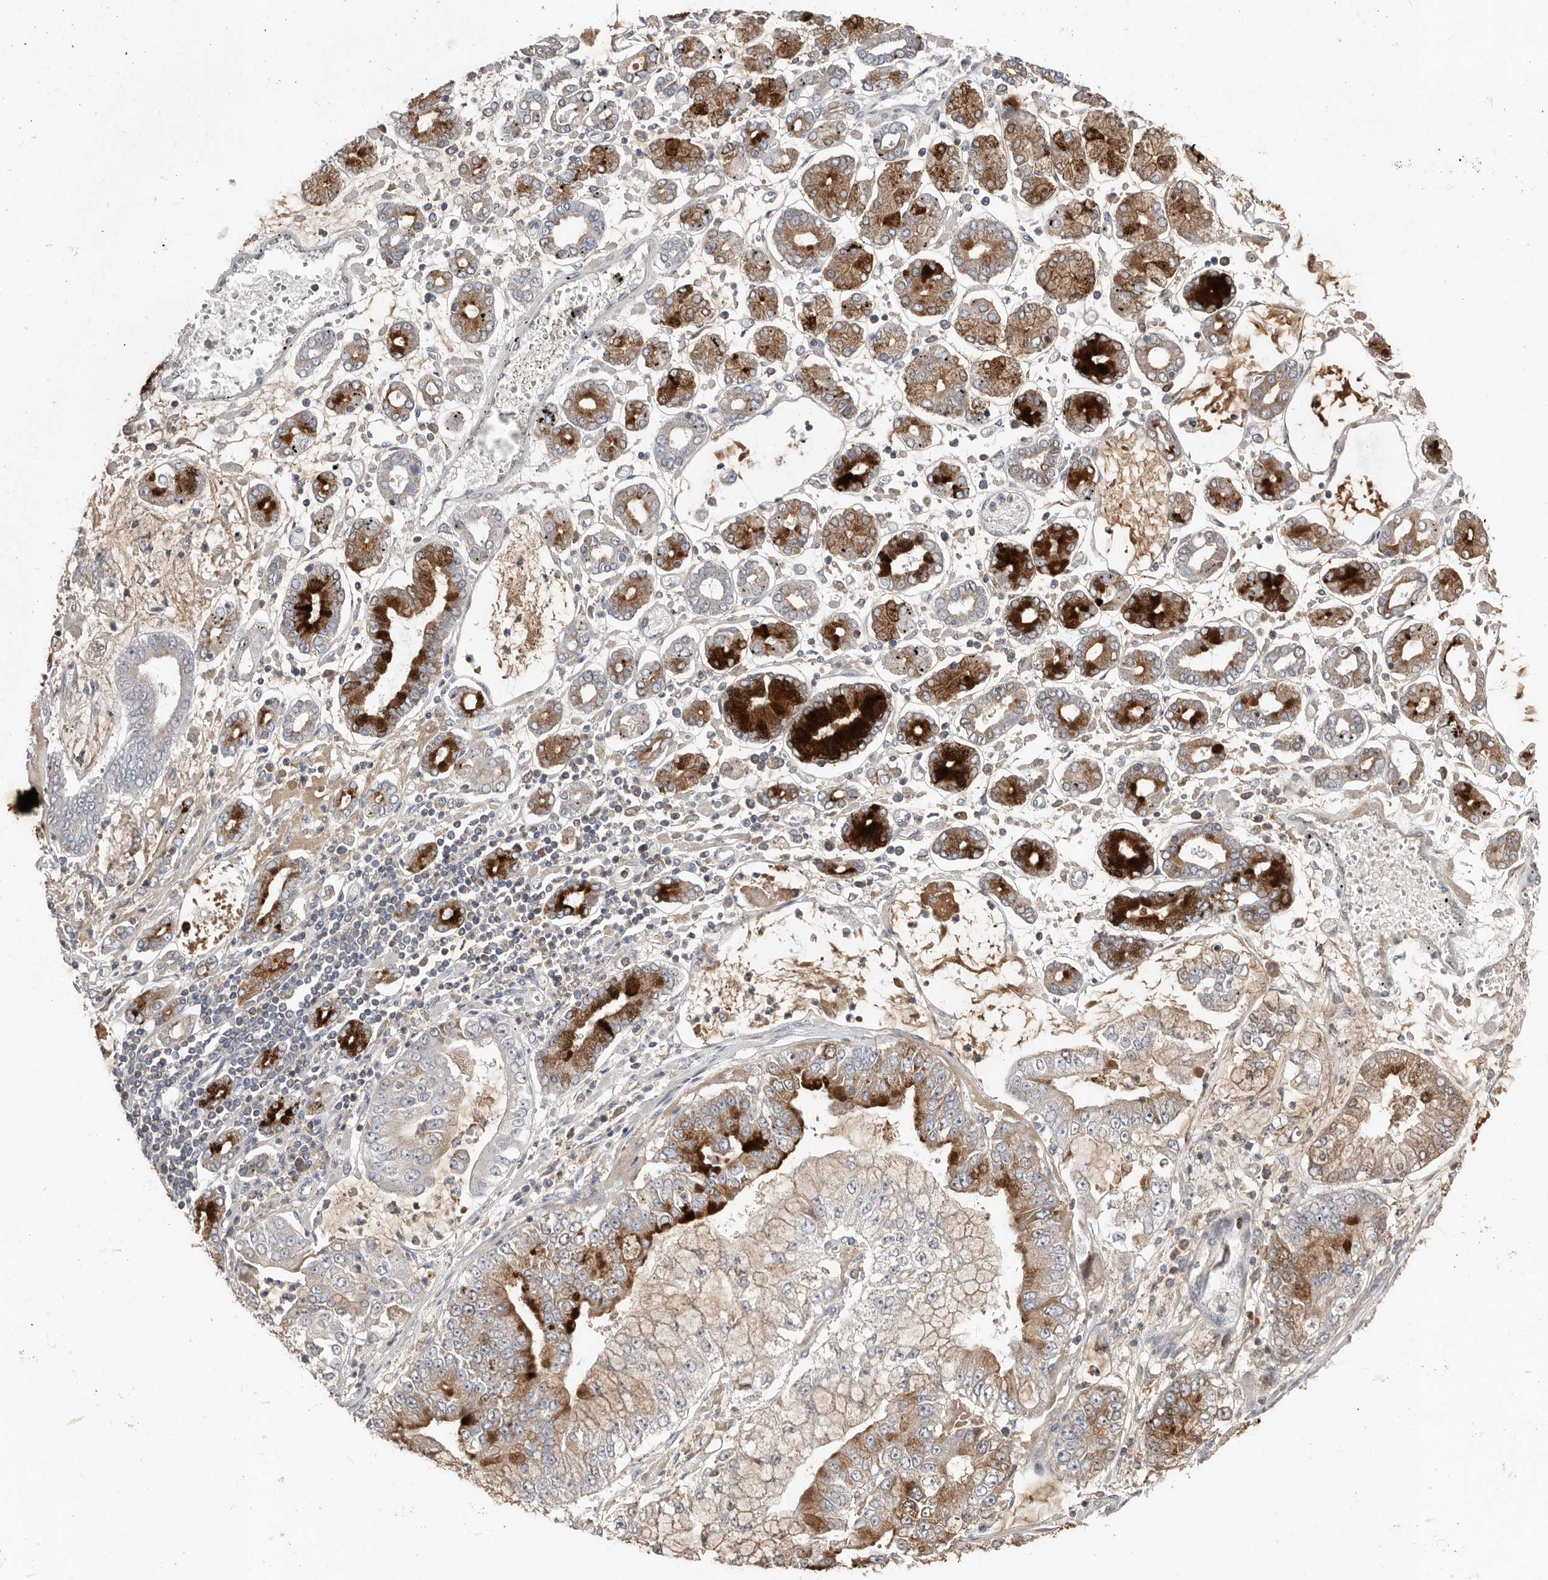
{"staining": {"intensity": "strong", "quantity": "25%-75%", "location": "cytoplasmic/membranous"}, "tissue": "stomach cancer", "cell_type": "Tumor cells", "image_type": "cancer", "snomed": [{"axis": "morphology", "description": "Adenocarcinoma, NOS"}, {"axis": "topography", "description": "Stomach"}], "caption": "Stomach cancer stained with a protein marker displays strong staining in tumor cells.", "gene": "SLC39A2", "patient": {"sex": "male", "age": 76}}